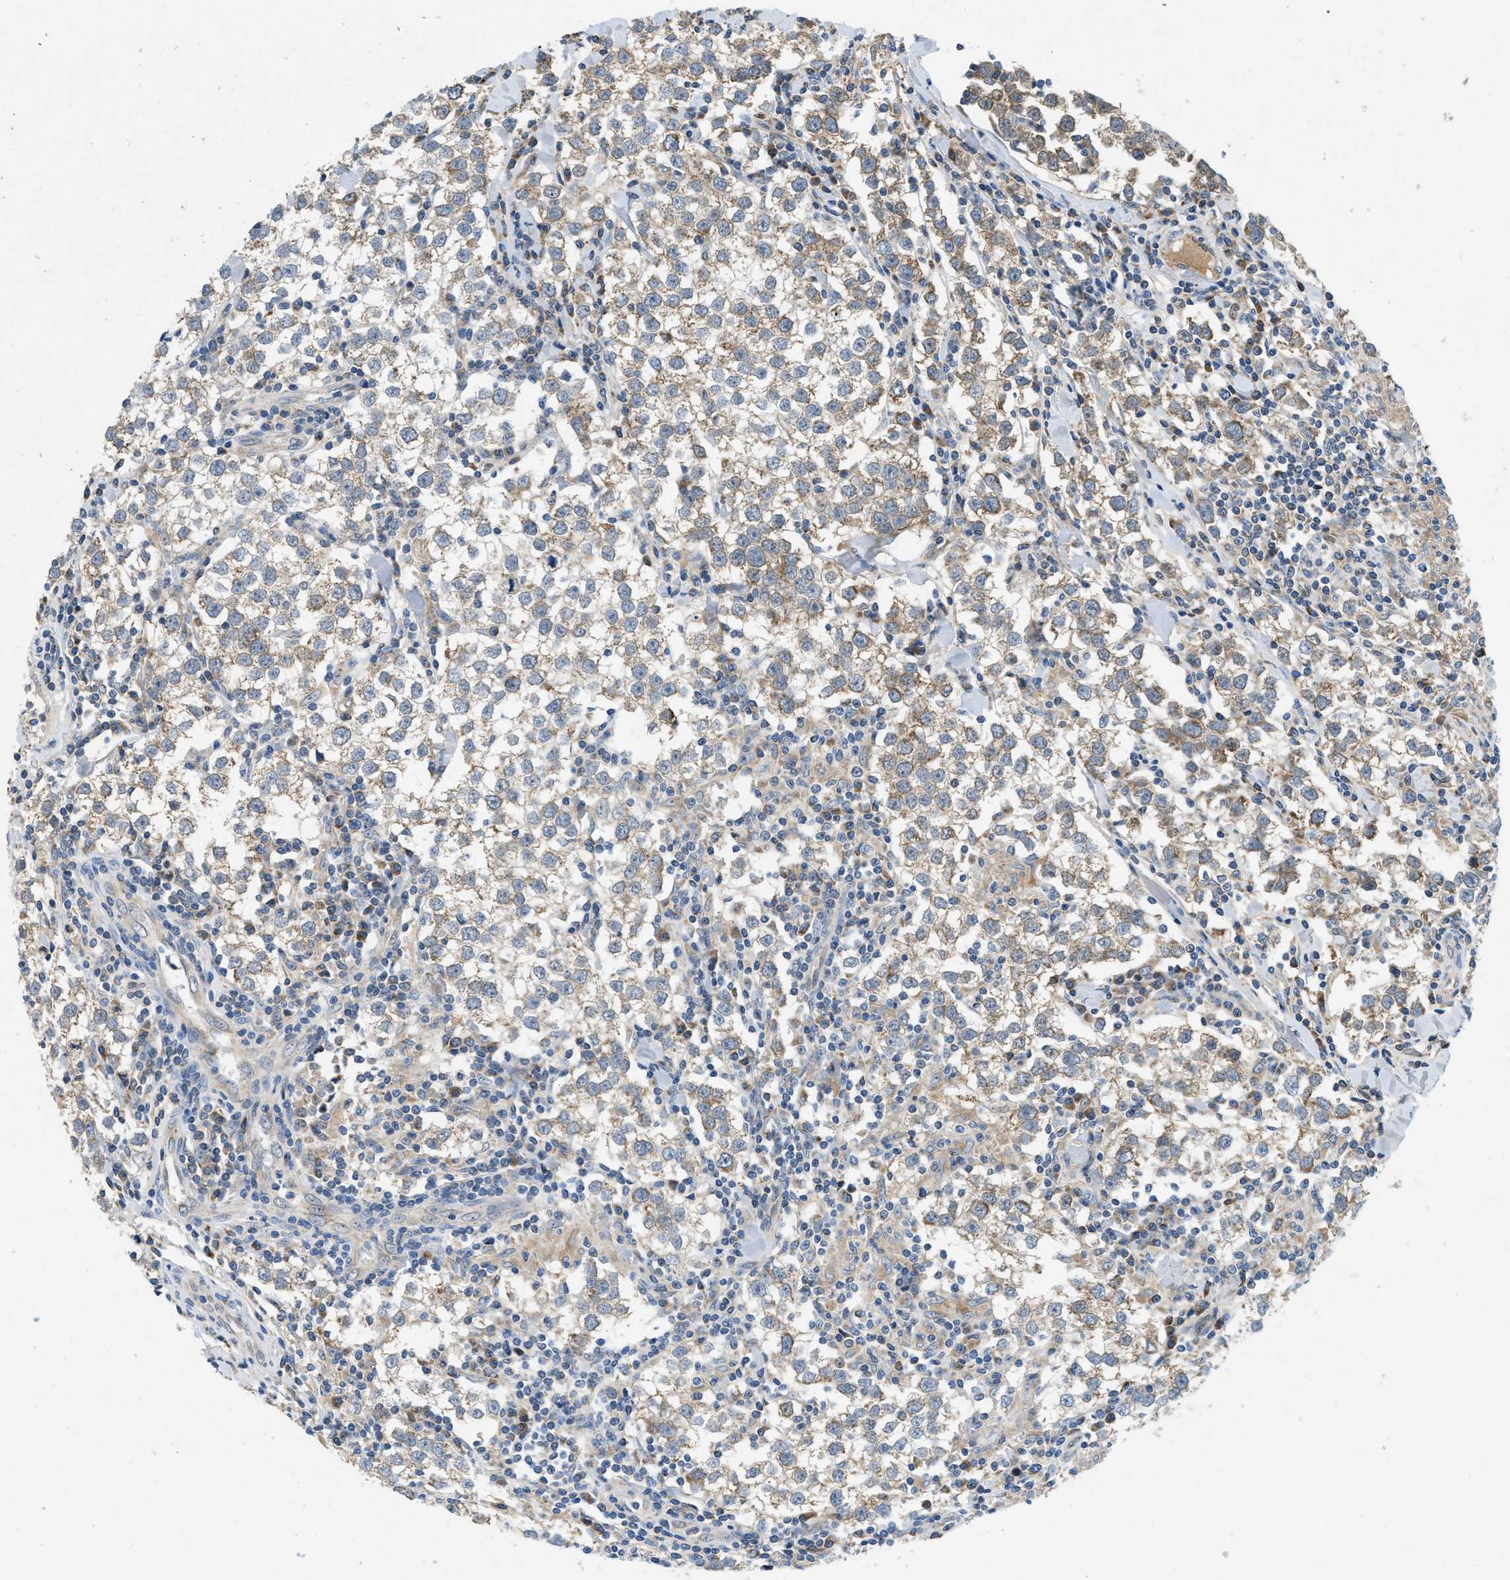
{"staining": {"intensity": "moderate", "quantity": "25%-75%", "location": "cytoplasmic/membranous"}, "tissue": "testis cancer", "cell_type": "Tumor cells", "image_type": "cancer", "snomed": [{"axis": "morphology", "description": "Seminoma, NOS"}, {"axis": "morphology", "description": "Carcinoma, Embryonal, NOS"}, {"axis": "topography", "description": "Testis"}], "caption": "Protein staining of embryonal carcinoma (testis) tissue shows moderate cytoplasmic/membranous positivity in about 25%-75% of tumor cells.", "gene": "PNKD", "patient": {"sex": "male", "age": 36}}